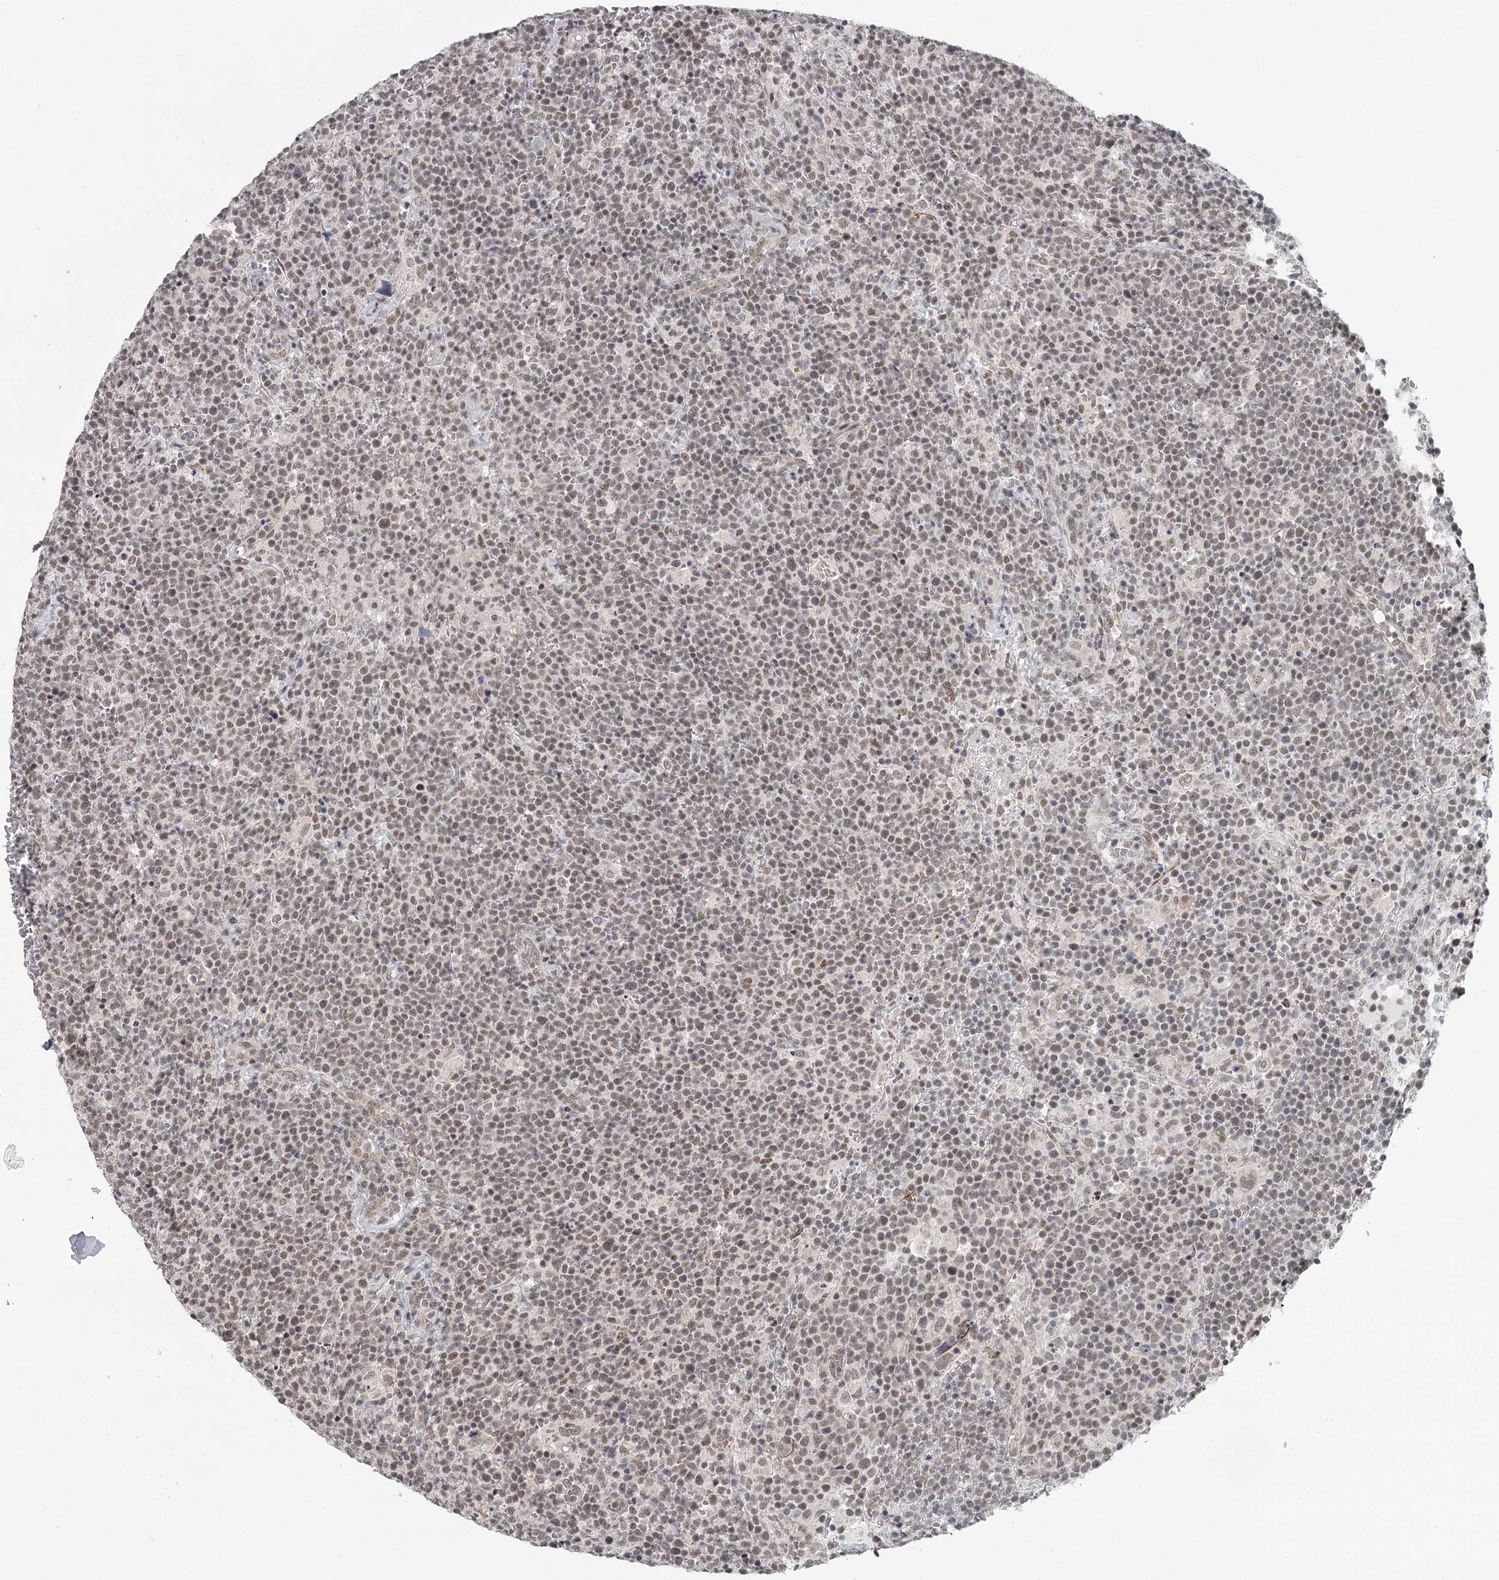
{"staining": {"intensity": "moderate", "quantity": ">75%", "location": "nuclear"}, "tissue": "lymphoma", "cell_type": "Tumor cells", "image_type": "cancer", "snomed": [{"axis": "morphology", "description": "Malignant lymphoma, non-Hodgkin's type, High grade"}, {"axis": "topography", "description": "Lymph node"}], "caption": "Malignant lymphoma, non-Hodgkin's type (high-grade) was stained to show a protein in brown. There is medium levels of moderate nuclear positivity in about >75% of tumor cells.", "gene": "FAM13C", "patient": {"sex": "male", "age": 61}}